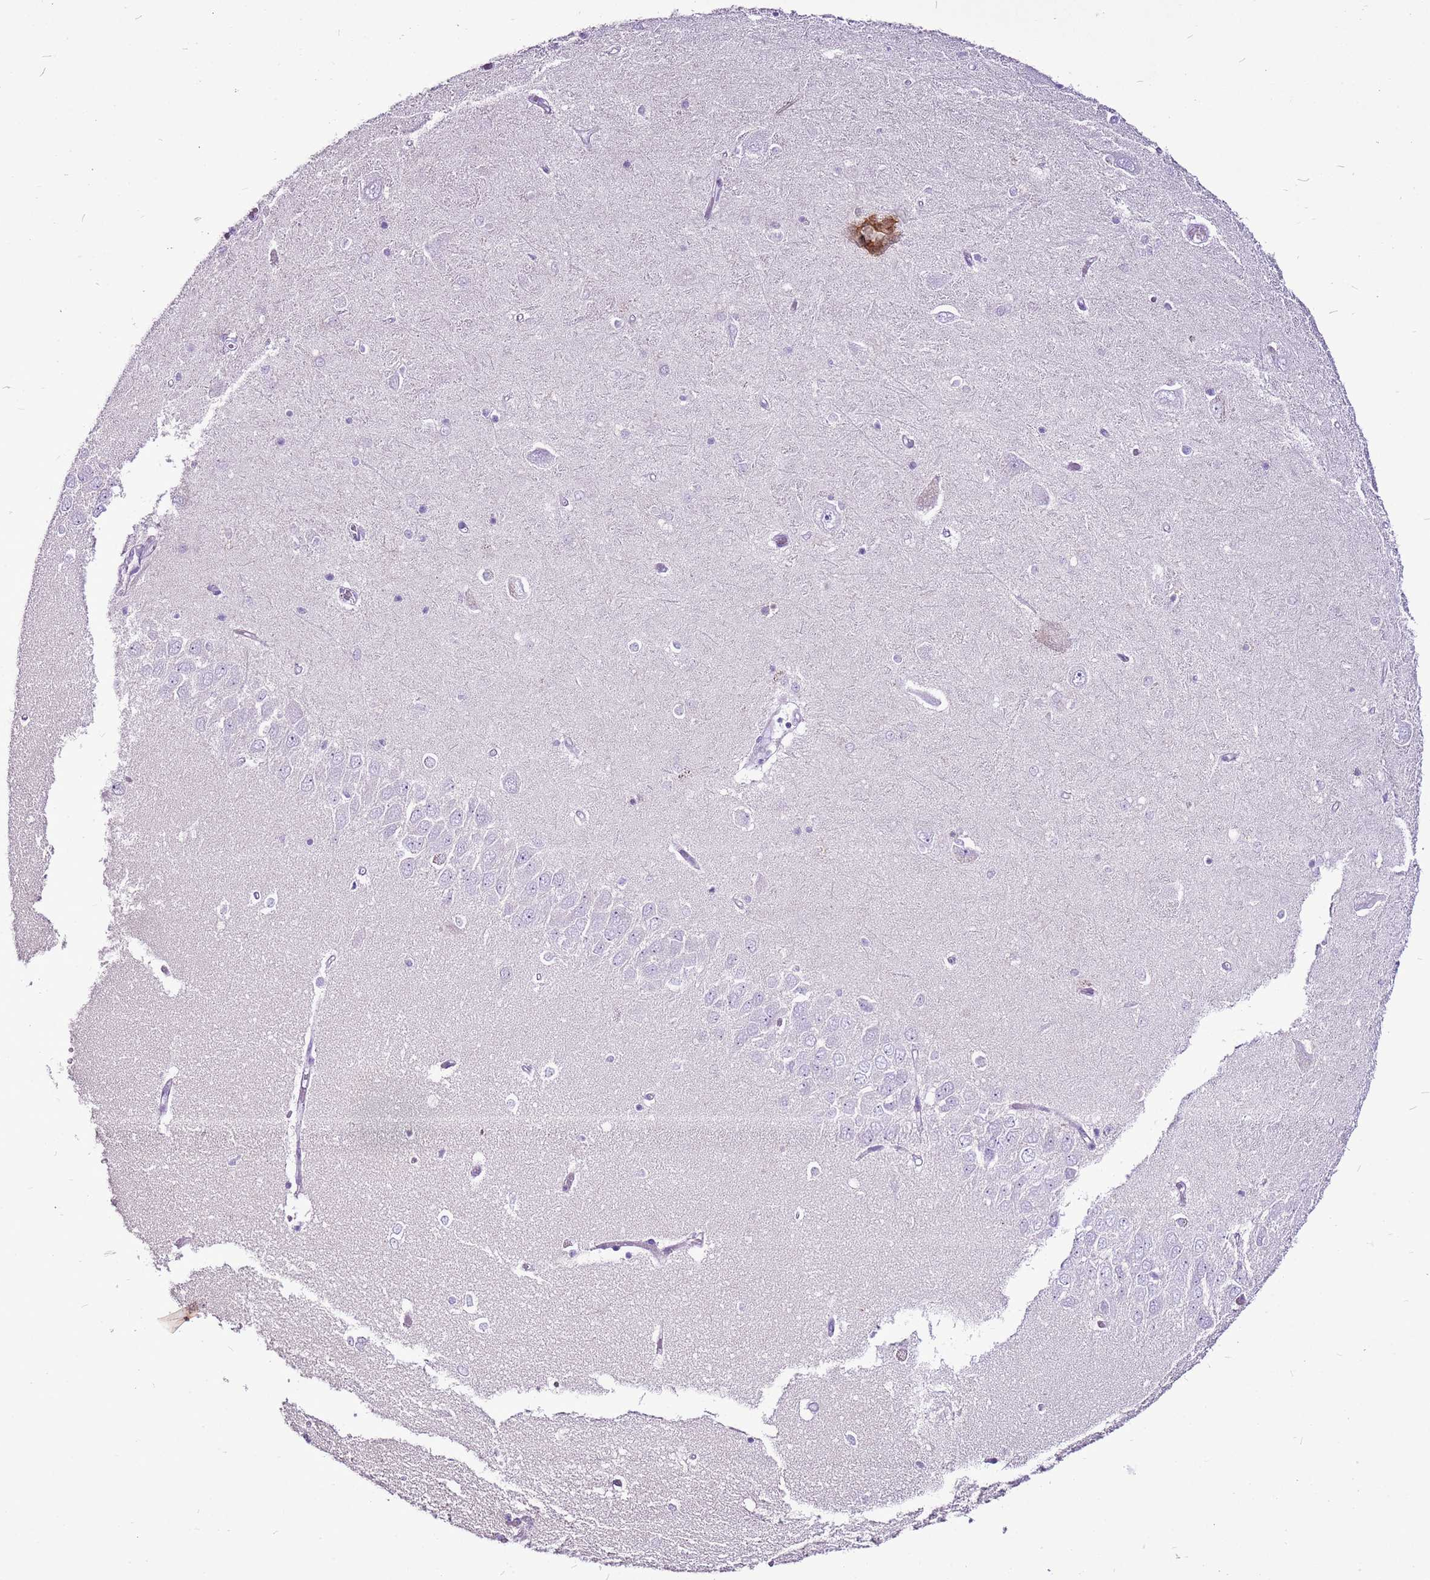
{"staining": {"intensity": "negative", "quantity": "none", "location": "none"}, "tissue": "hippocampus", "cell_type": "Glial cells", "image_type": "normal", "snomed": [{"axis": "morphology", "description": "Normal tissue, NOS"}, {"axis": "topography", "description": "Hippocampus"}], "caption": "Glial cells show no significant staining in normal hippocampus. (DAB (3,3'-diaminobenzidine) immunohistochemistry with hematoxylin counter stain).", "gene": "CNFN", "patient": {"sex": "male", "age": 45}}